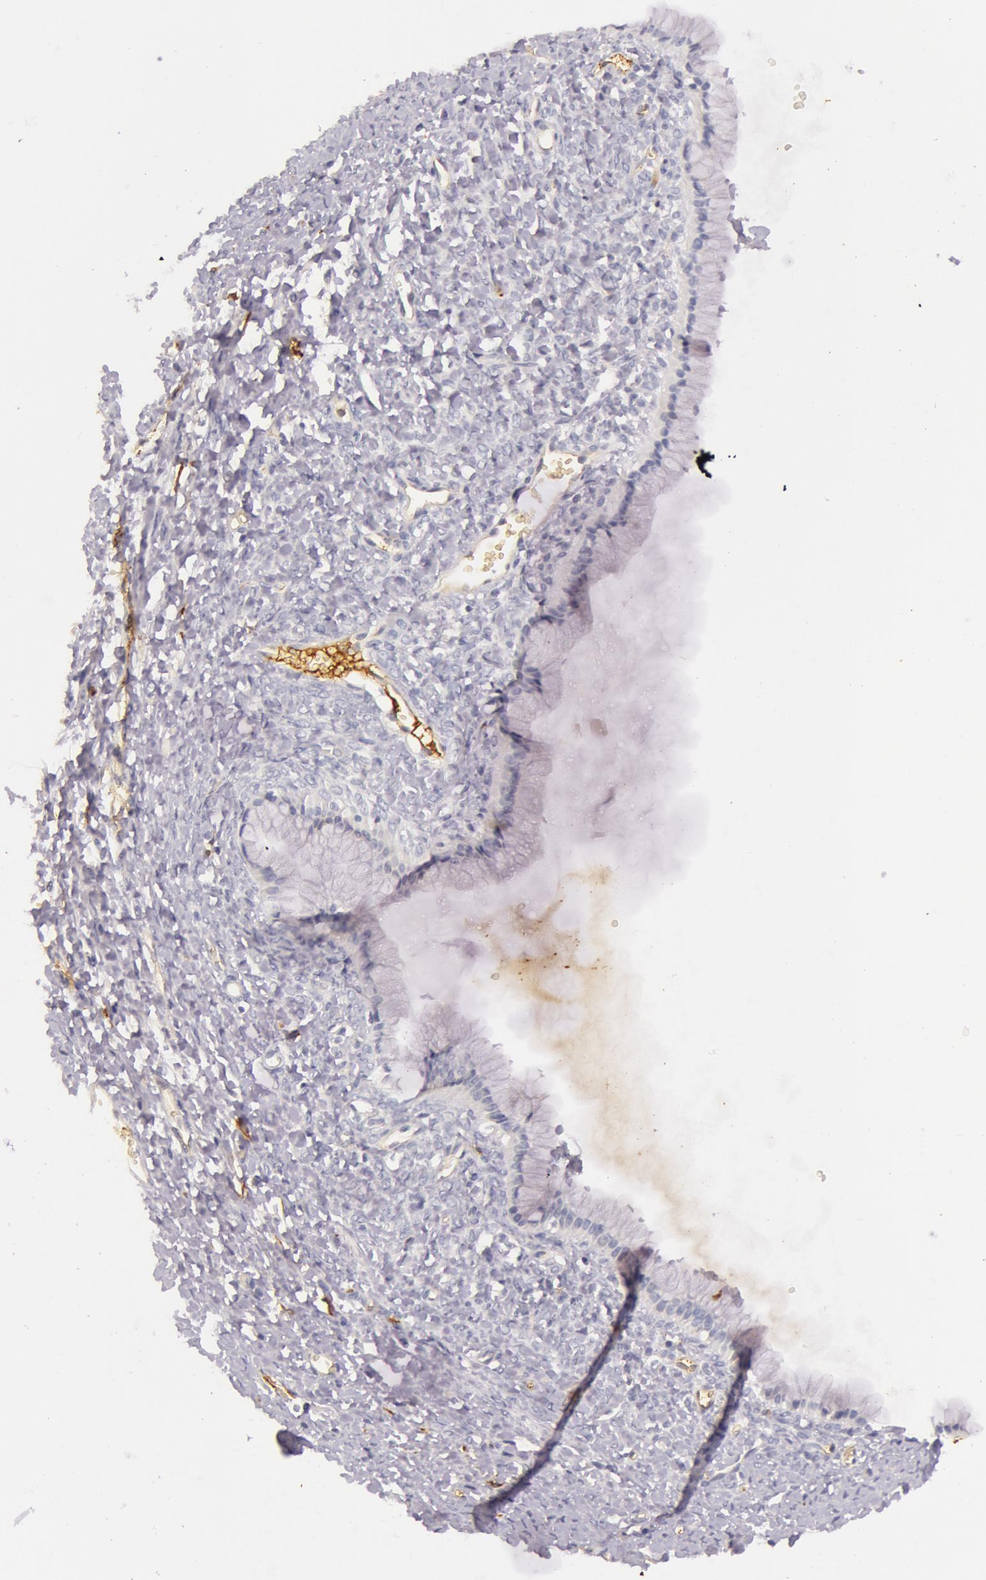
{"staining": {"intensity": "negative", "quantity": "none", "location": "none"}, "tissue": "ovarian cancer", "cell_type": "Tumor cells", "image_type": "cancer", "snomed": [{"axis": "morphology", "description": "Cystadenocarcinoma, mucinous, NOS"}, {"axis": "topography", "description": "Ovary"}], "caption": "IHC image of ovarian mucinous cystadenocarcinoma stained for a protein (brown), which reveals no staining in tumor cells.", "gene": "C4BPA", "patient": {"sex": "female", "age": 25}}